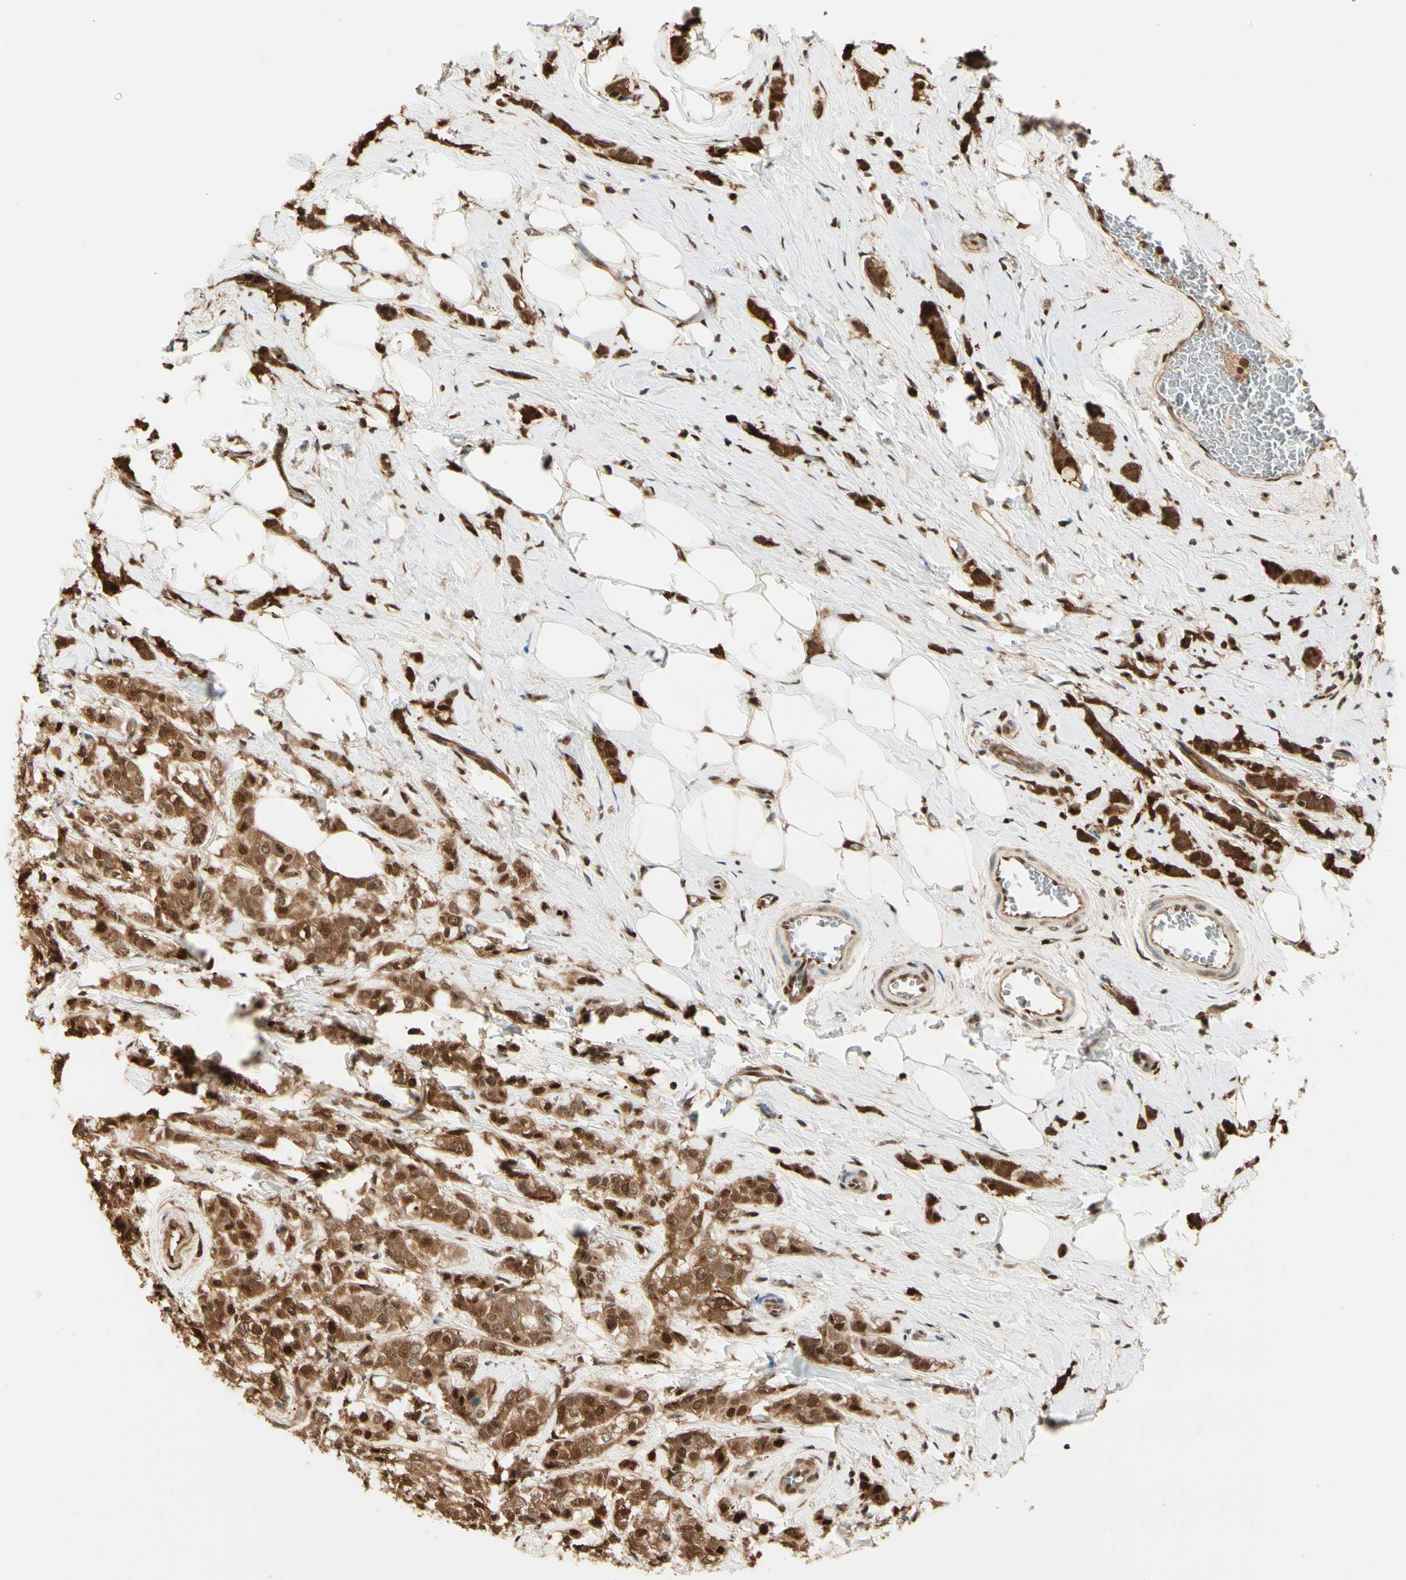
{"staining": {"intensity": "moderate", "quantity": ">75%", "location": "cytoplasmic/membranous,nuclear"}, "tissue": "breast cancer", "cell_type": "Tumor cells", "image_type": "cancer", "snomed": [{"axis": "morphology", "description": "Lobular carcinoma"}, {"axis": "topography", "description": "Breast"}], "caption": "Lobular carcinoma (breast) tissue displays moderate cytoplasmic/membranous and nuclear expression in approximately >75% of tumor cells, visualized by immunohistochemistry.", "gene": "PNCK", "patient": {"sex": "female", "age": 60}}